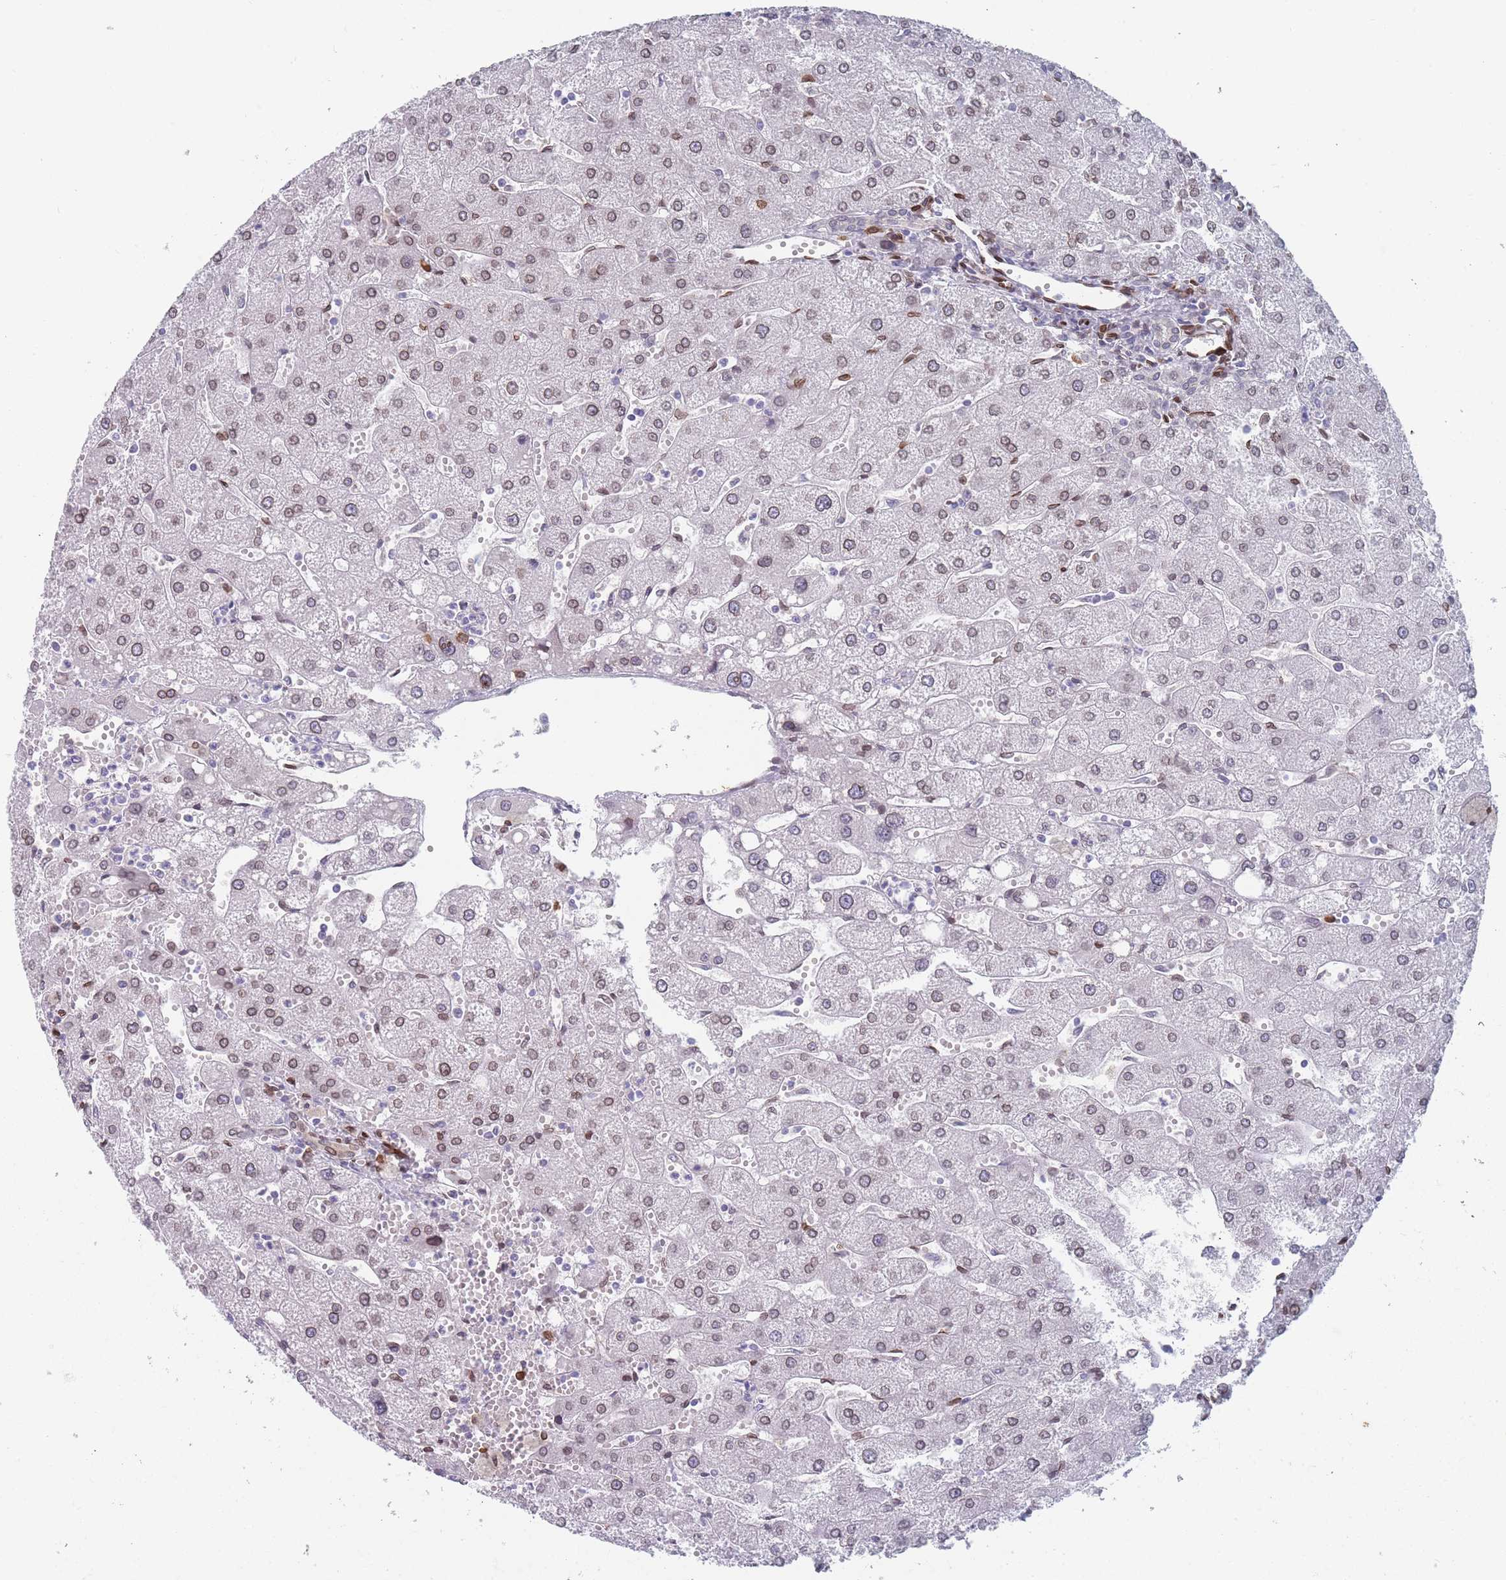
{"staining": {"intensity": "negative", "quantity": "none", "location": "none"}, "tissue": "liver", "cell_type": "Cholangiocytes", "image_type": "normal", "snomed": [{"axis": "morphology", "description": "Normal tissue, NOS"}, {"axis": "topography", "description": "Liver"}], "caption": "The micrograph shows no staining of cholangiocytes in unremarkable liver. Brightfield microscopy of IHC stained with DAB (3,3'-diaminobenzidine) (brown) and hematoxylin (blue), captured at high magnification.", "gene": "ZBTB1", "patient": {"sex": "male", "age": 67}}